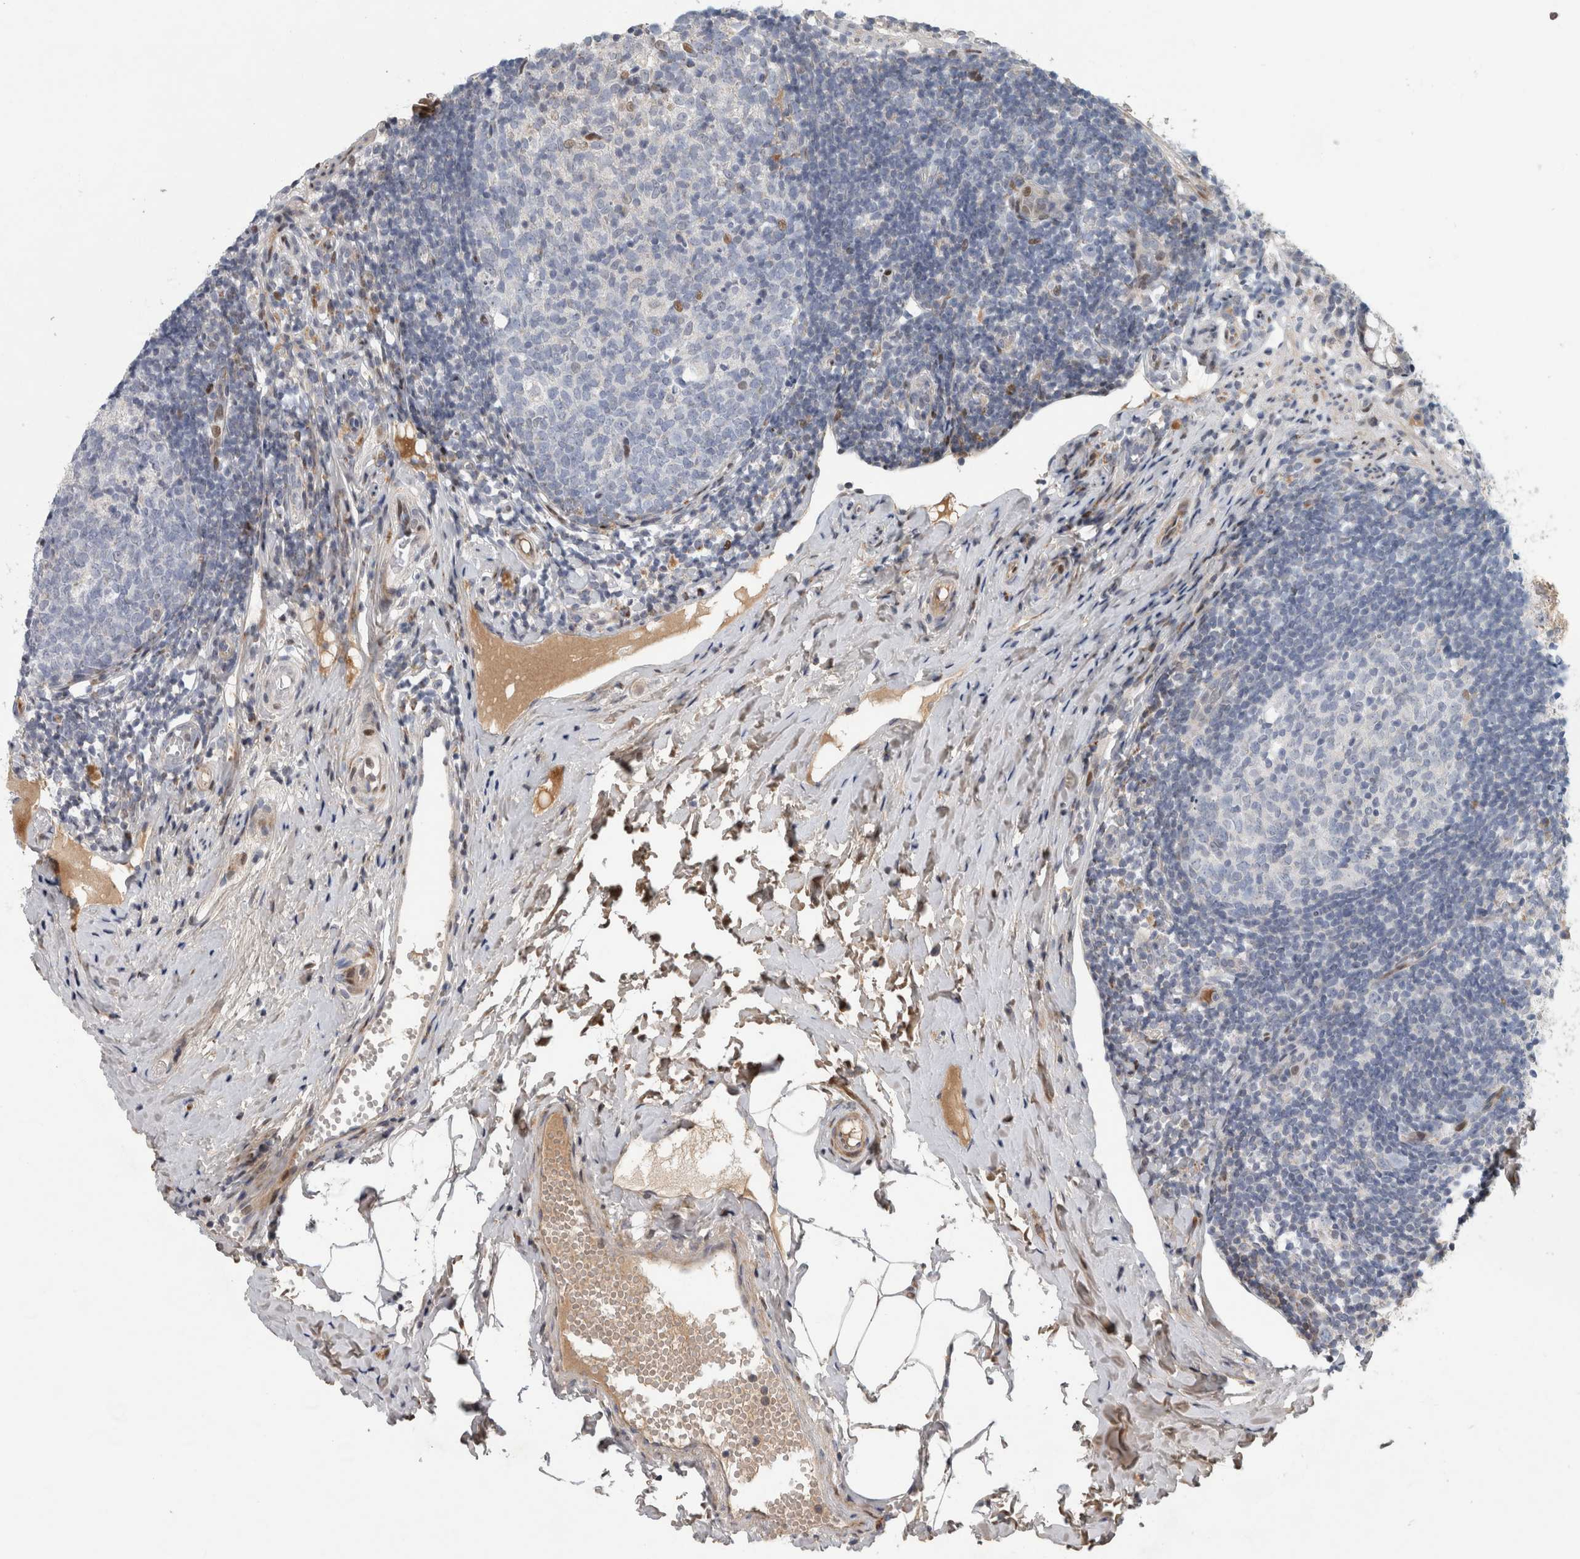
{"staining": {"intensity": "moderate", "quantity": "<25%", "location": "cytoplasmic/membranous,nuclear"}, "tissue": "appendix", "cell_type": "Glandular cells", "image_type": "normal", "snomed": [{"axis": "morphology", "description": "Normal tissue, NOS"}, {"axis": "topography", "description": "Appendix"}], "caption": "Protein positivity by immunohistochemistry (IHC) reveals moderate cytoplasmic/membranous,nuclear positivity in approximately <25% of glandular cells in normal appendix. (Stains: DAB (3,3'-diaminobenzidine) in brown, nuclei in blue, Microscopy: brightfield microscopy at high magnification).", "gene": "RBM48", "patient": {"sex": "female", "age": 20}}